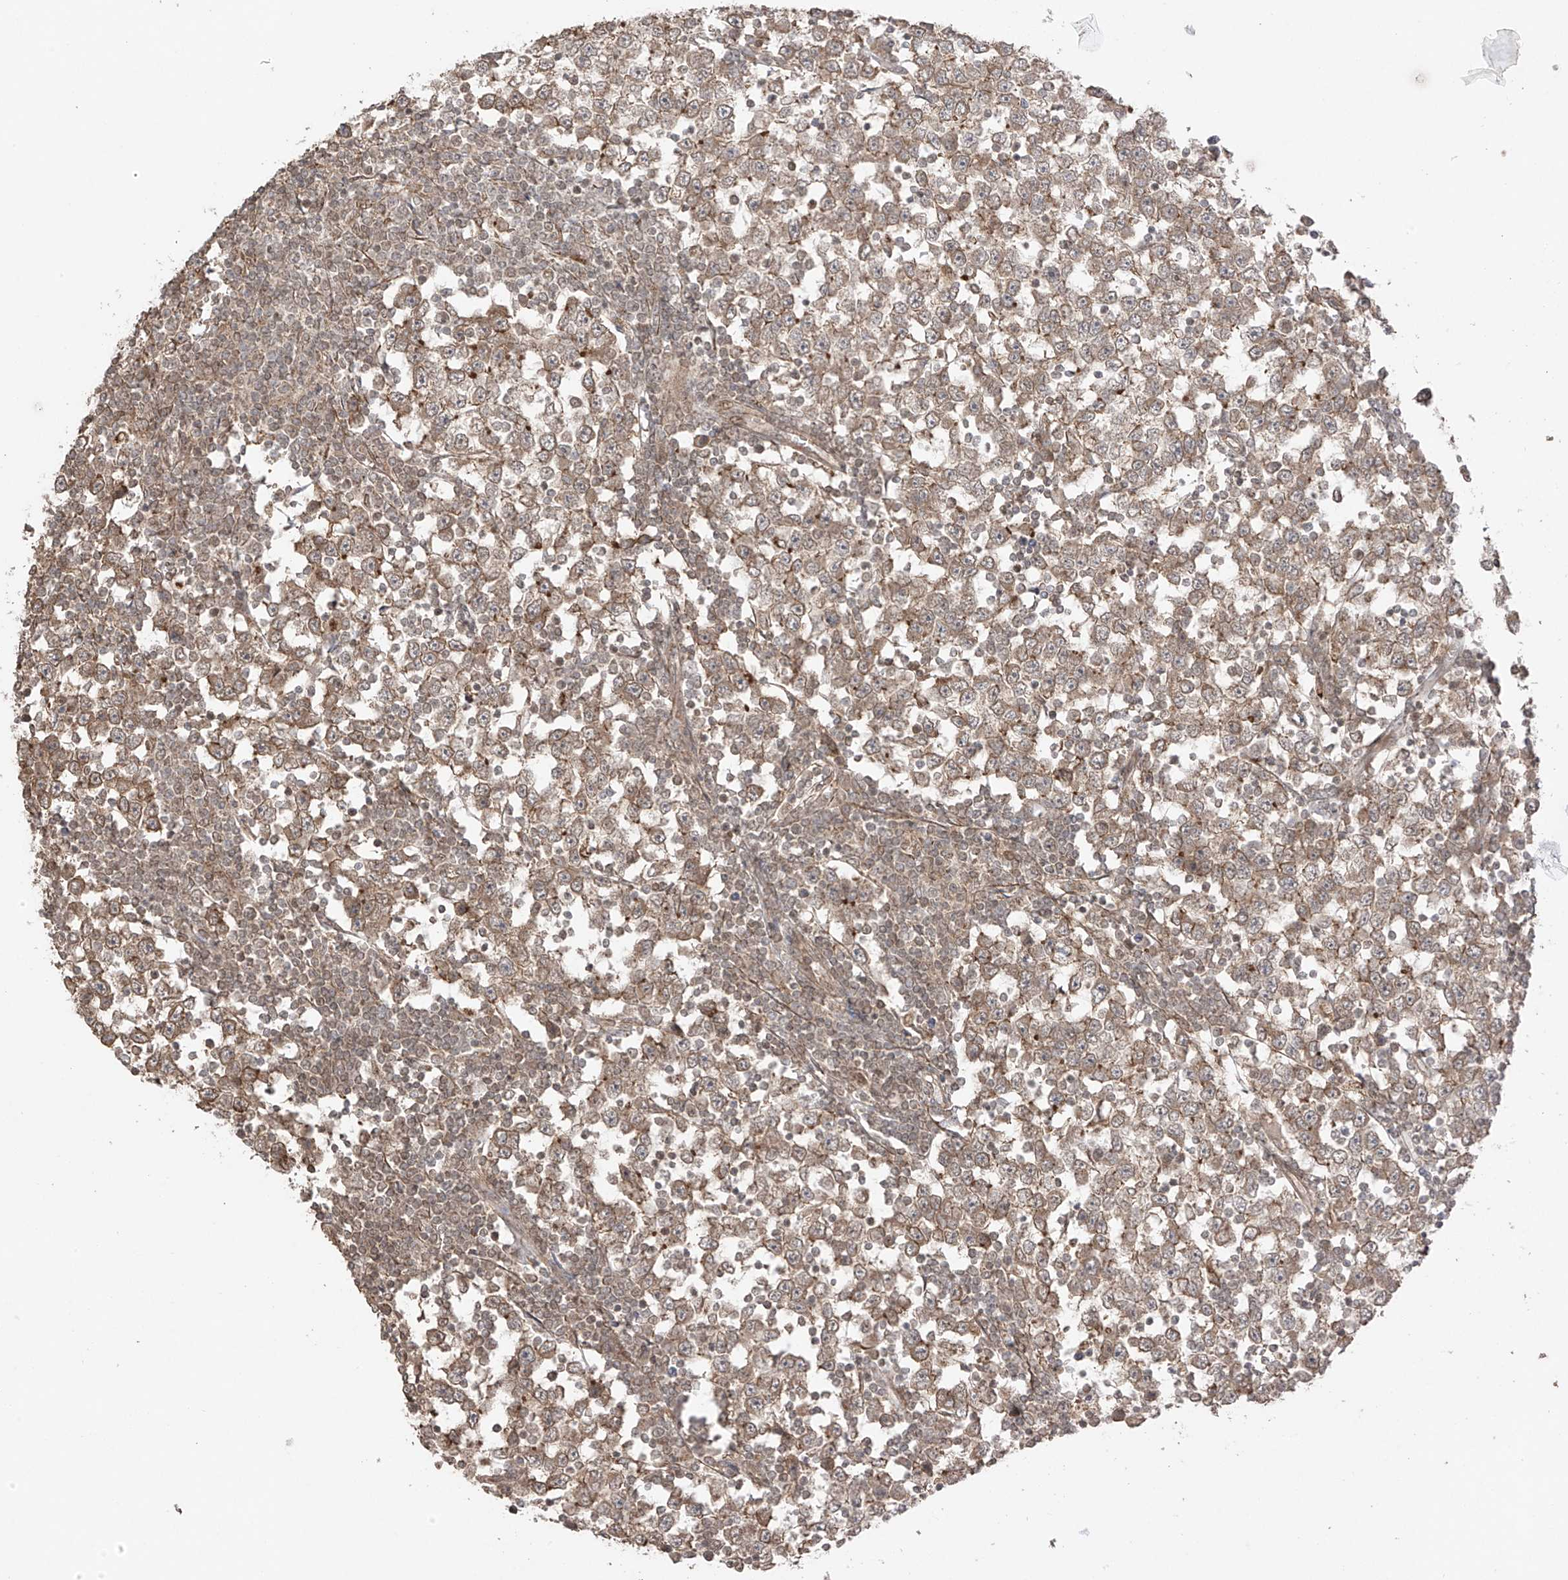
{"staining": {"intensity": "moderate", "quantity": "25%-75%", "location": "cytoplasmic/membranous"}, "tissue": "testis cancer", "cell_type": "Tumor cells", "image_type": "cancer", "snomed": [{"axis": "morphology", "description": "Seminoma, NOS"}, {"axis": "topography", "description": "Testis"}], "caption": "A brown stain highlights moderate cytoplasmic/membranous positivity of a protein in human testis cancer tumor cells.", "gene": "ABCD1", "patient": {"sex": "male", "age": 65}}